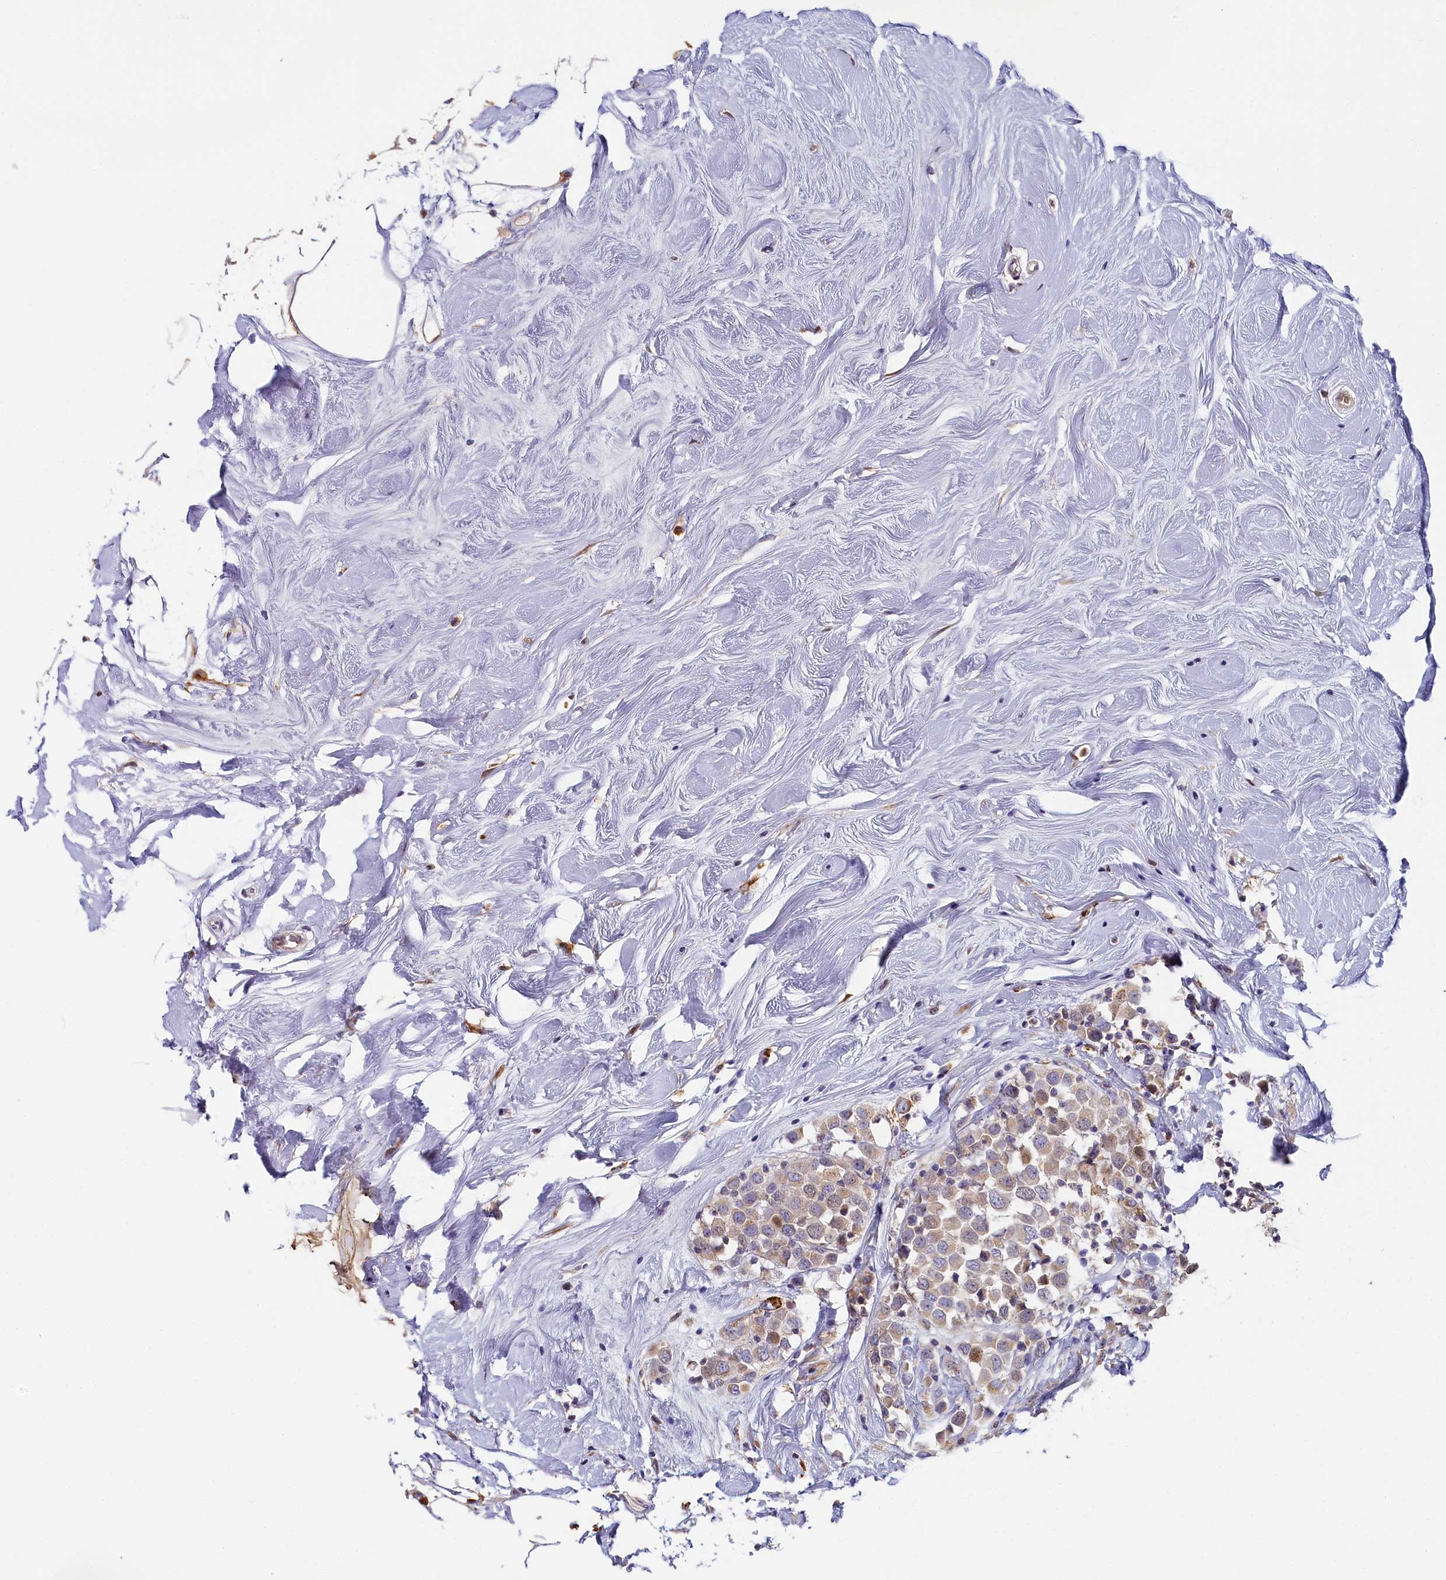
{"staining": {"intensity": "strong", "quantity": "<25%", "location": "cytoplasmic/membranous"}, "tissue": "breast cancer", "cell_type": "Tumor cells", "image_type": "cancer", "snomed": [{"axis": "morphology", "description": "Duct carcinoma"}, {"axis": "topography", "description": "Breast"}], "caption": "This histopathology image reveals immunohistochemistry staining of human breast intraductal carcinoma, with medium strong cytoplasmic/membranous expression in about <25% of tumor cells.", "gene": "KATNB1", "patient": {"sex": "female", "age": 61}}